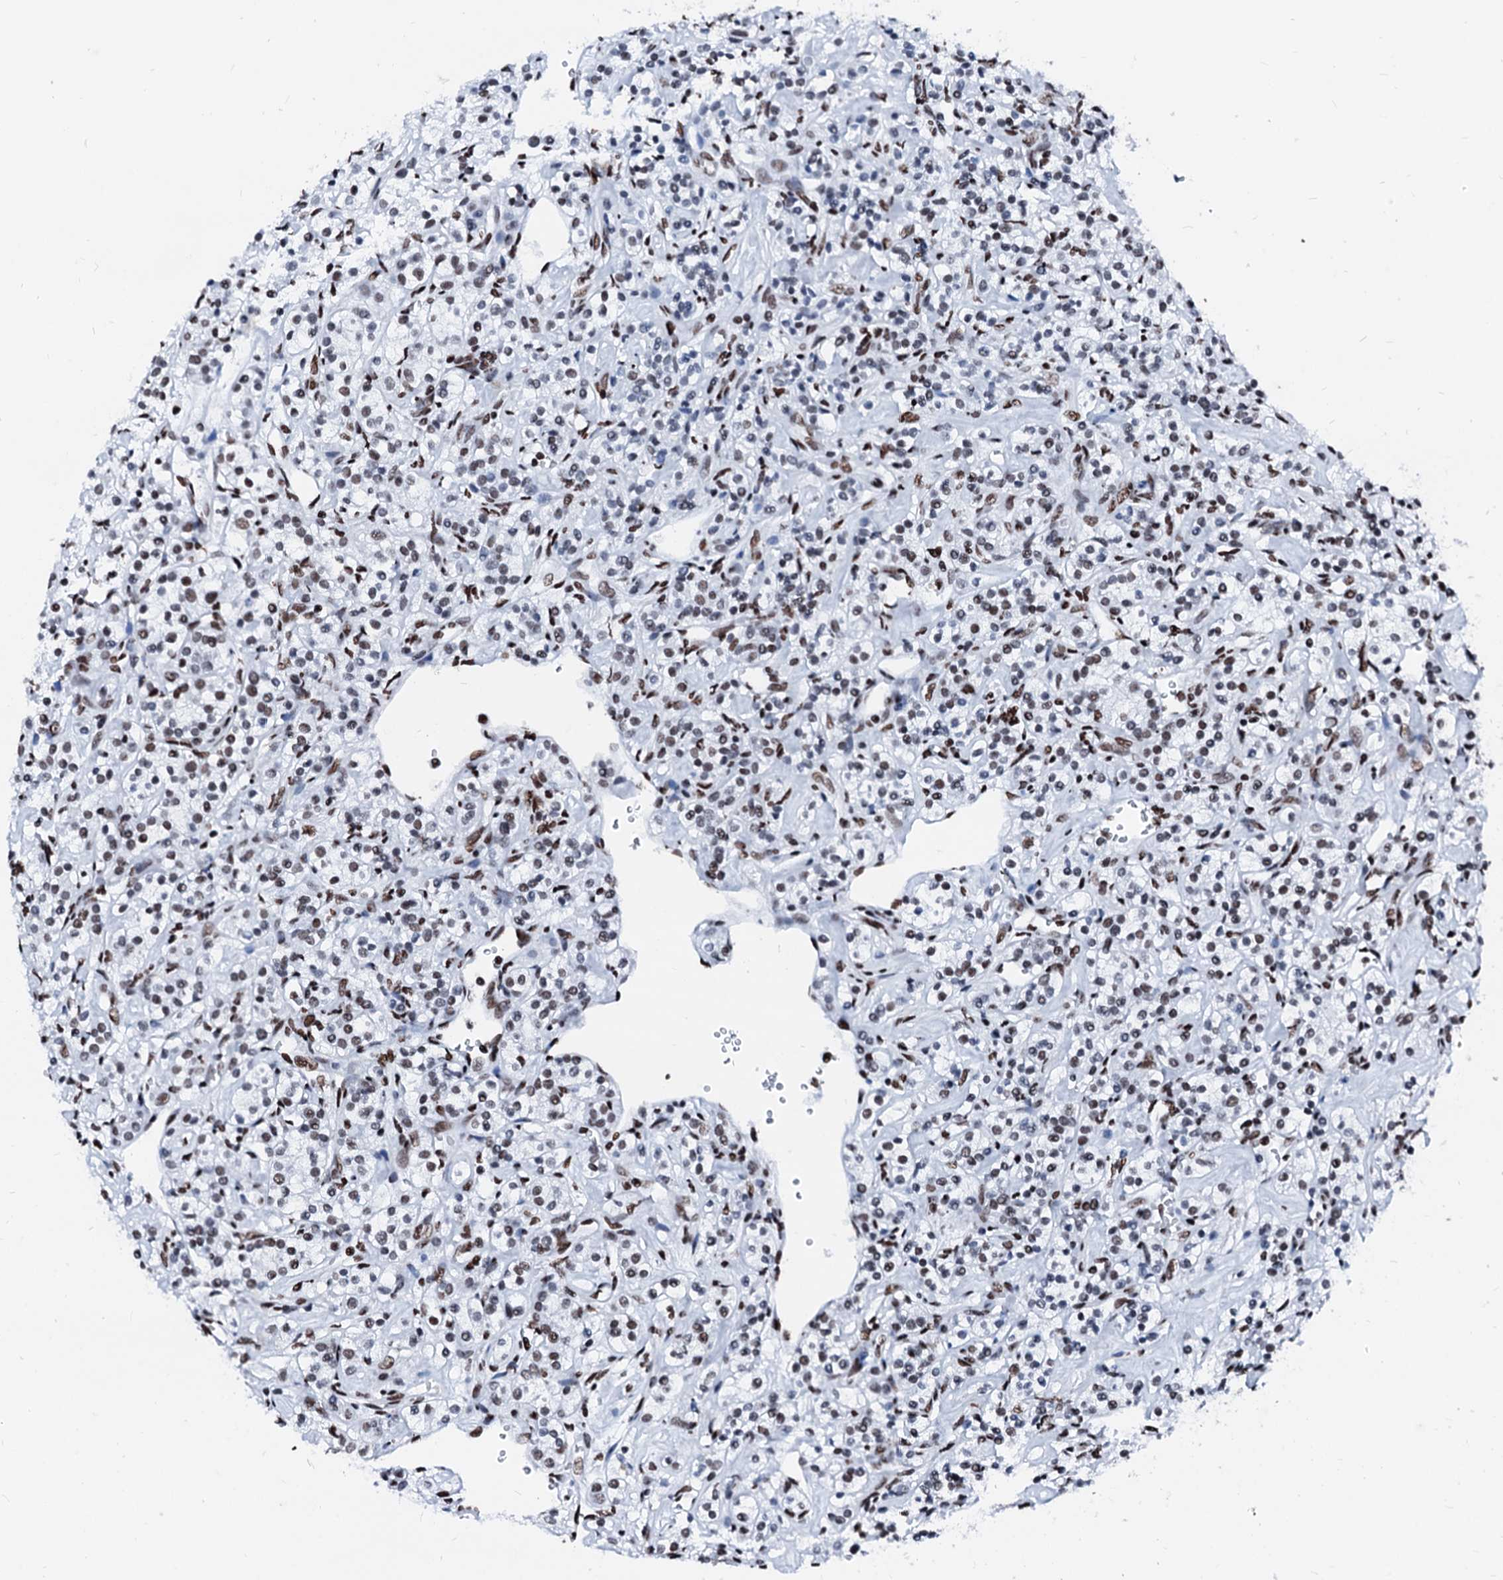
{"staining": {"intensity": "moderate", "quantity": "25%-75%", "location": "nuclear"}, "tissue": "renal cancer", "cell_type": "Tumor cells", "image_type": "cancer", "snomed": [{"axis": "morphology", "description": "Adenocarcinoma, NOS"}, {"axis": "topography", "description": "Kidney"}], "caption": "Protein staining demonstrates moderate nuclear expression in about 25%-75% of tumor cells in renal cancer (adenocarcinoma).", "gene": "RALY", "patient": {"sex": "male", "age": 77}}